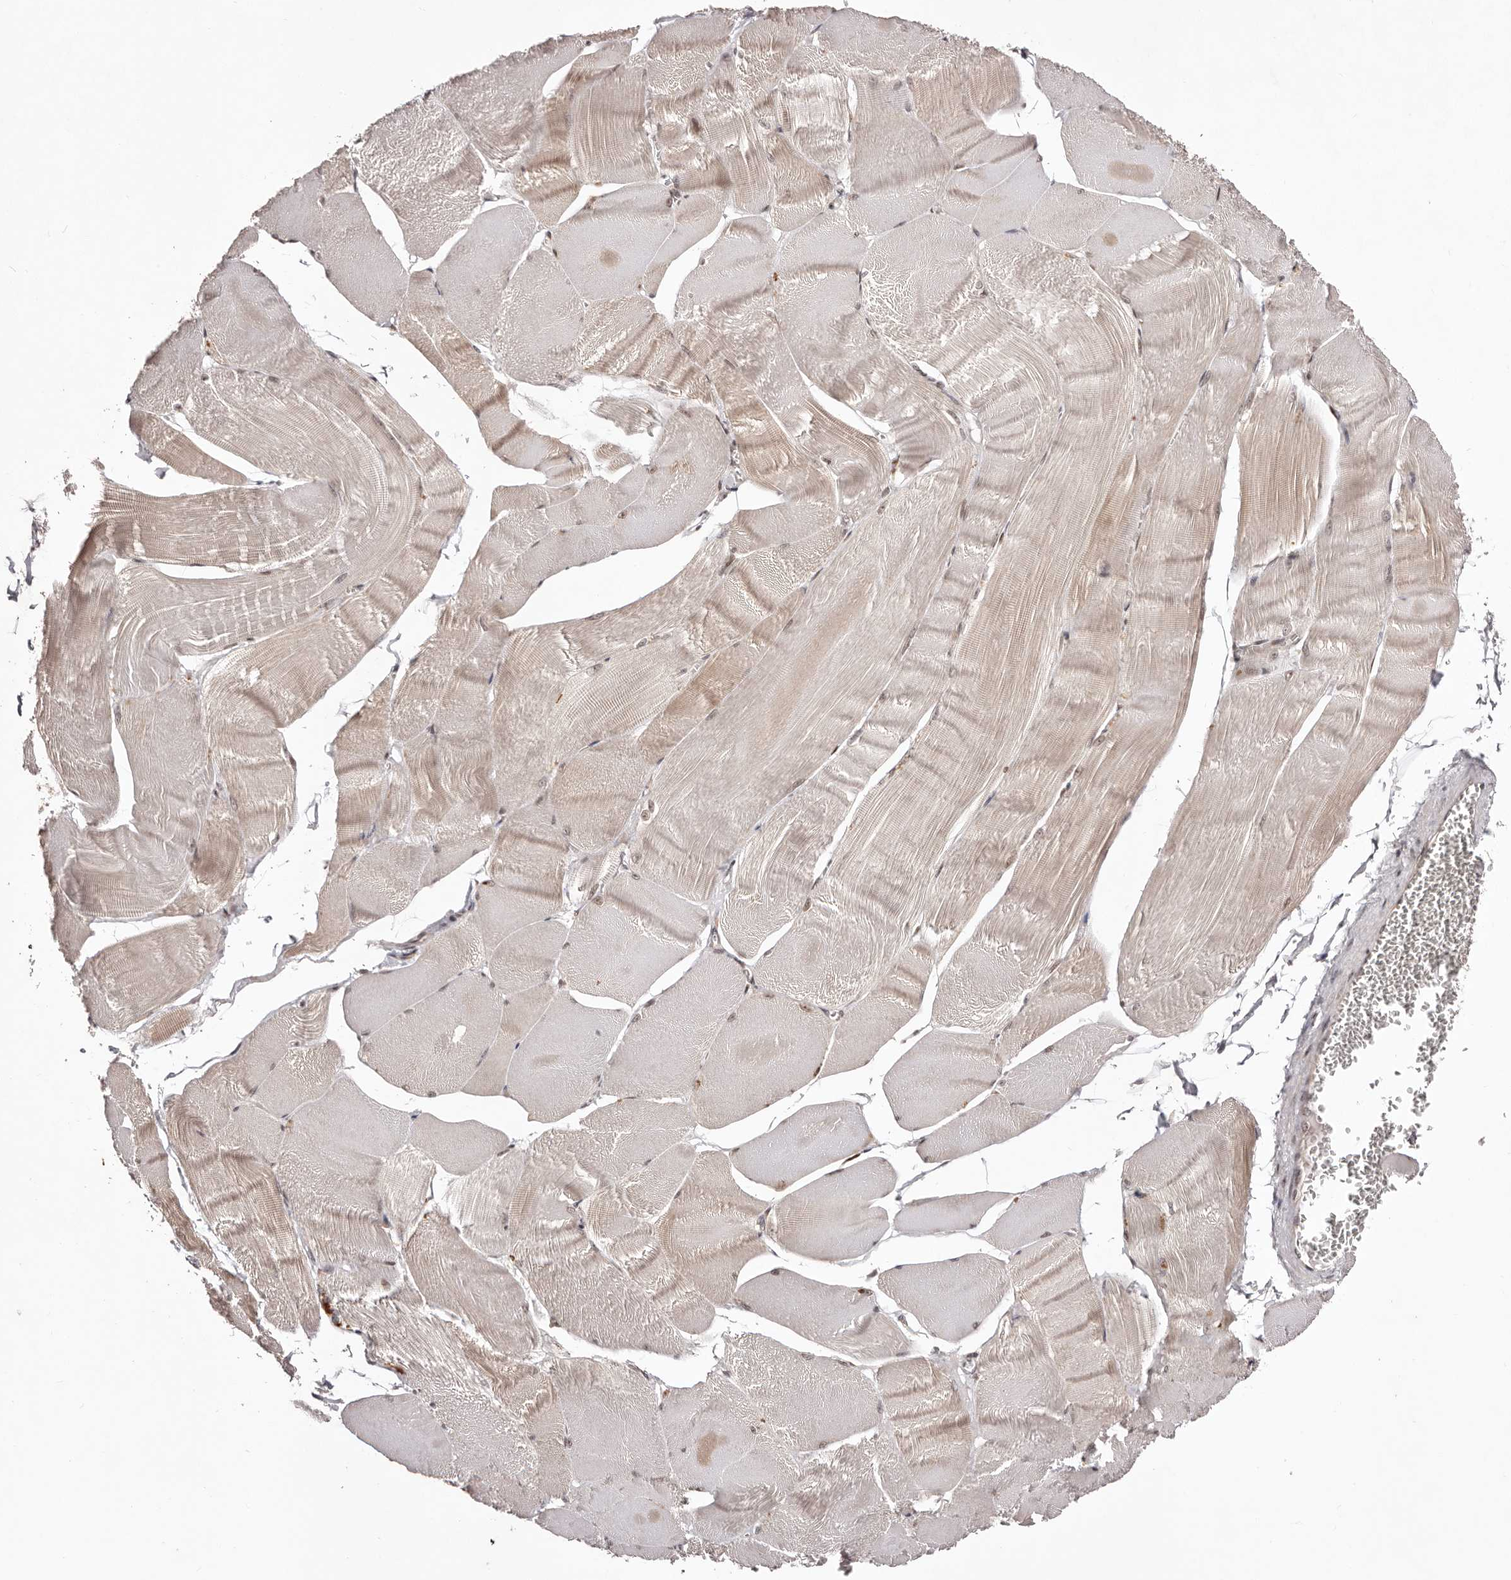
{"staining": {"intensity": "weak", "quantity": "25%-75%", "location": "cytoplasmic/membranous,nuclear"}, "tissue": "skeletal muscle", "cell_type": "Myocytes", "image_type": "normal", "snomed": [{"axis": "morphology", "description": "Normal tissue, NOS"}, {"axis": "morphology", "description": "Basal cell carcinoma"}, {"axis": "topography", "description": "Skeletal muscle"}], "caption": "A photomicrograph showing weak cytoplasmic/membranous,nuclear expression in approximately 25%-75% of myocytes in normal skeletal muscle, as visualized by brown immunohistochemical staining.", "gene": "EGR3", "patient": {"sex": "female", "age": 64}}